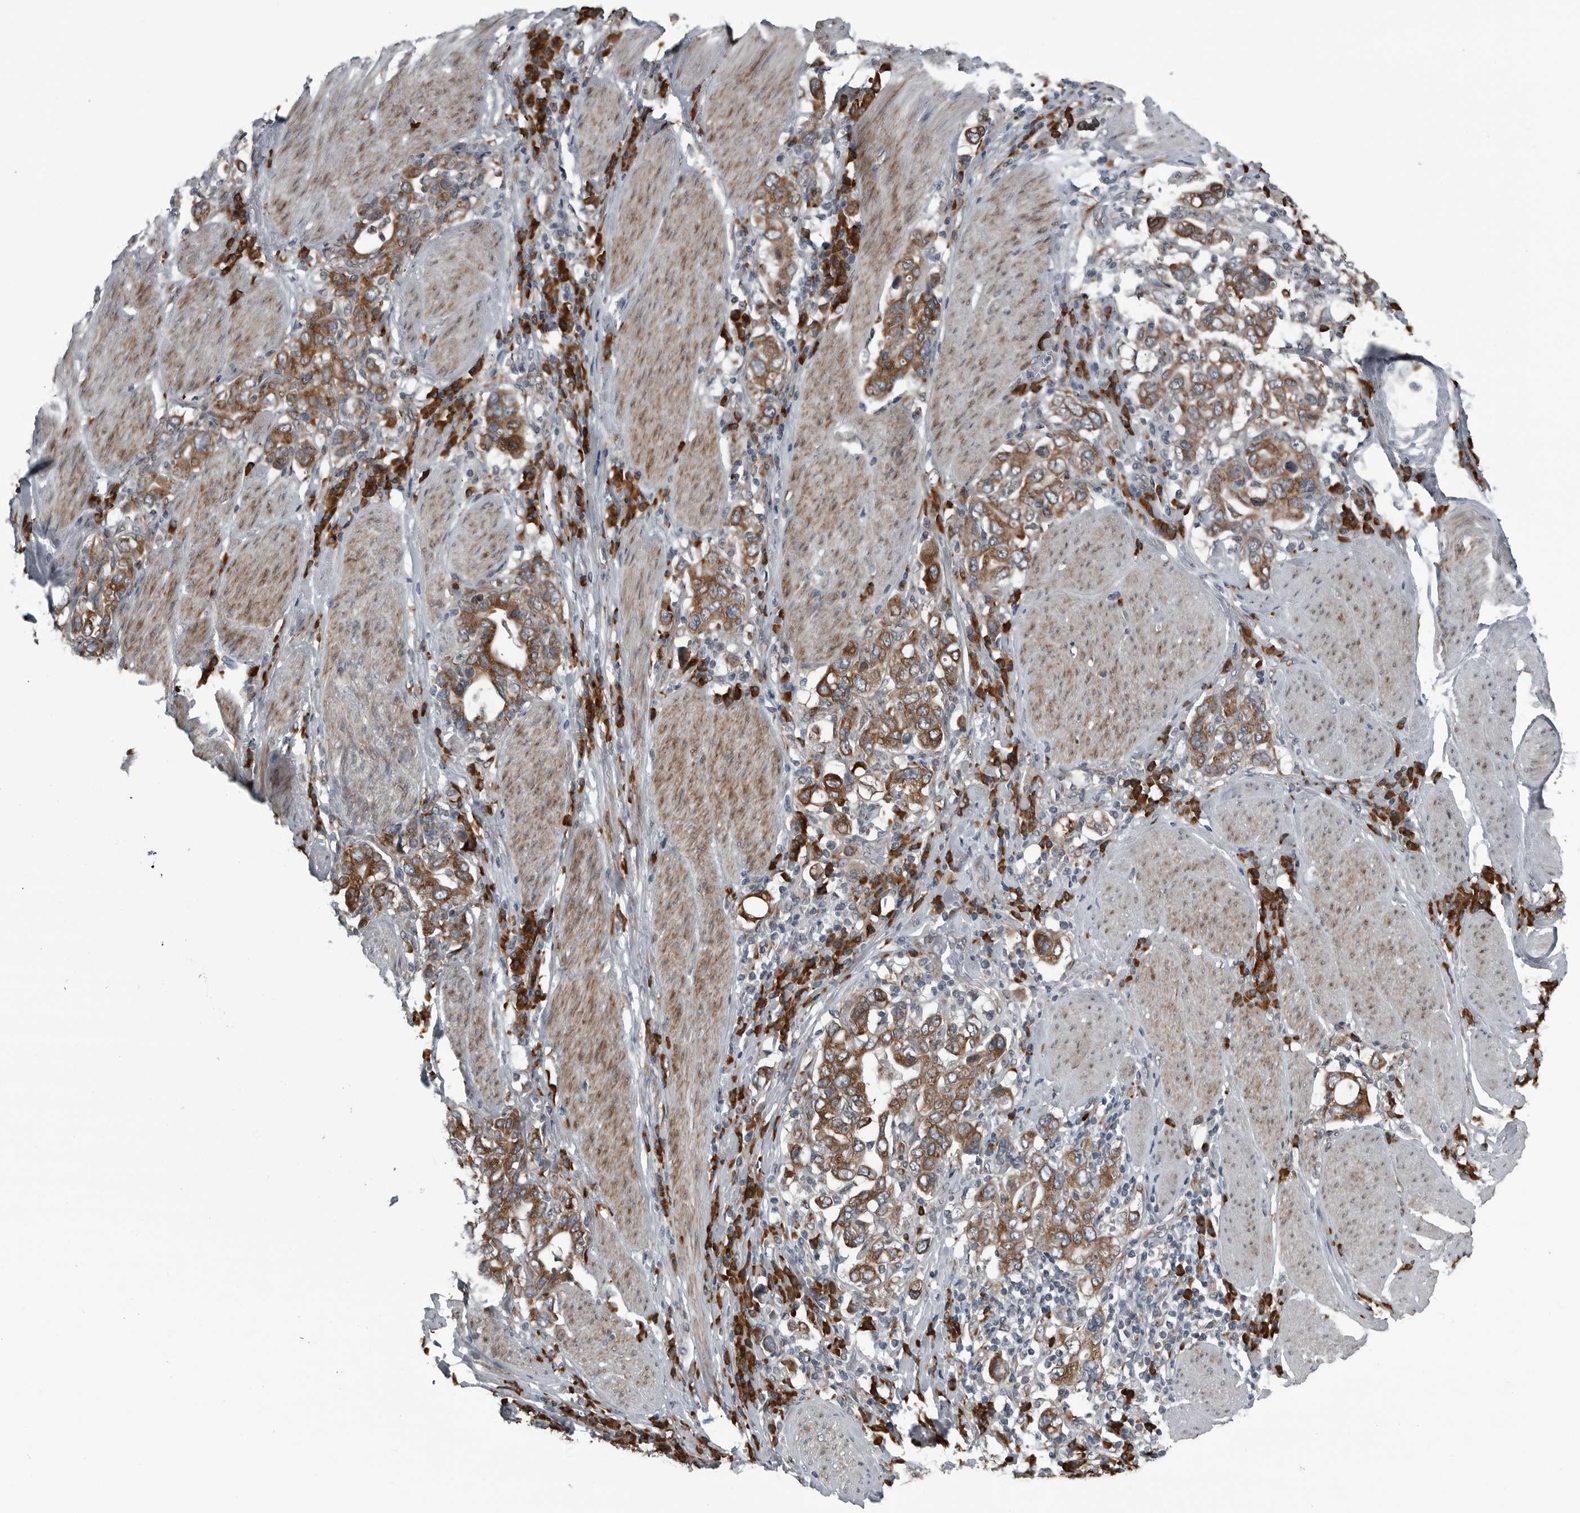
{"staining": {"intensity": "moderate", "quantity": ">75%", "location": "cytoplasmic/membranous"}, "tissue": "stomach cancer", "cell_type": "Tumor cells", "image_type": "cancer", "snomed": [{"axis": "morphology", "description": "Adenocarcinoma, NOS"}, {"axis": "topography", "description": "Stomach, upper"}], "caption": "Human stomach cancer stained with a brown dye shows moderate cytoplasmic/membranous positive staining in approximately >75% of tumor cells.", "gene": "CEP85", "patient": {"sex": "male", "age": 62}}